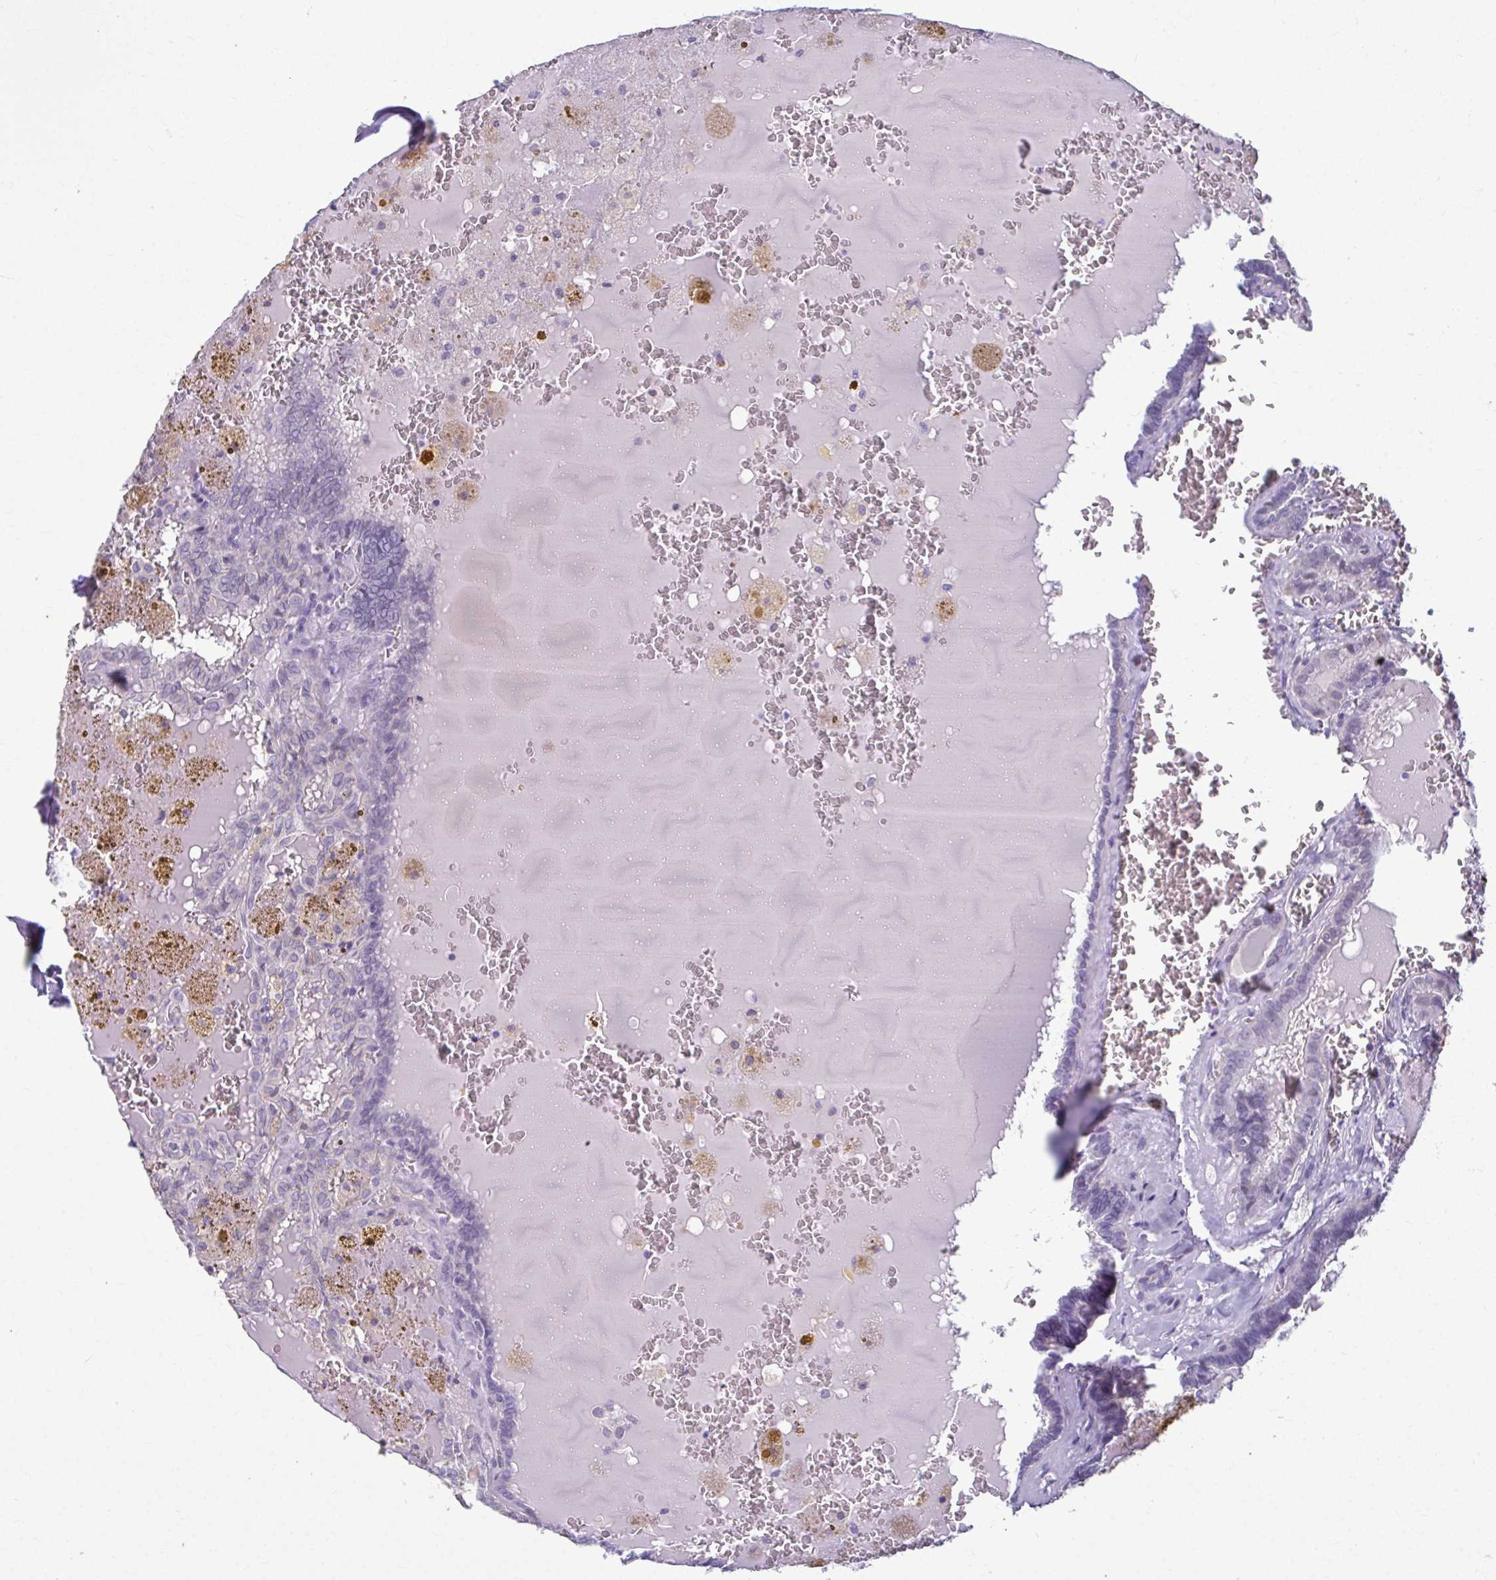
{"staining": {"intensity": "negative", "quantity": "none", "location": "none"}, "tissue": "thyroid cancer", "cell_type": "Tumor cells", "image_type": "cancer", "snomed": [{"axis": "morphology", "description": "Papillary adenocarcinoma, NOS"}, {"axis": "topography", "description": "Thyroid gland"}], "caption": "IHC micrograph of thyroid papillary adenocarcinoma stained for a protein (brown), which reveals no staining in tumor cells.", "gene": "SERPINI1", "patient": {"sex": "female", "age": 39}}